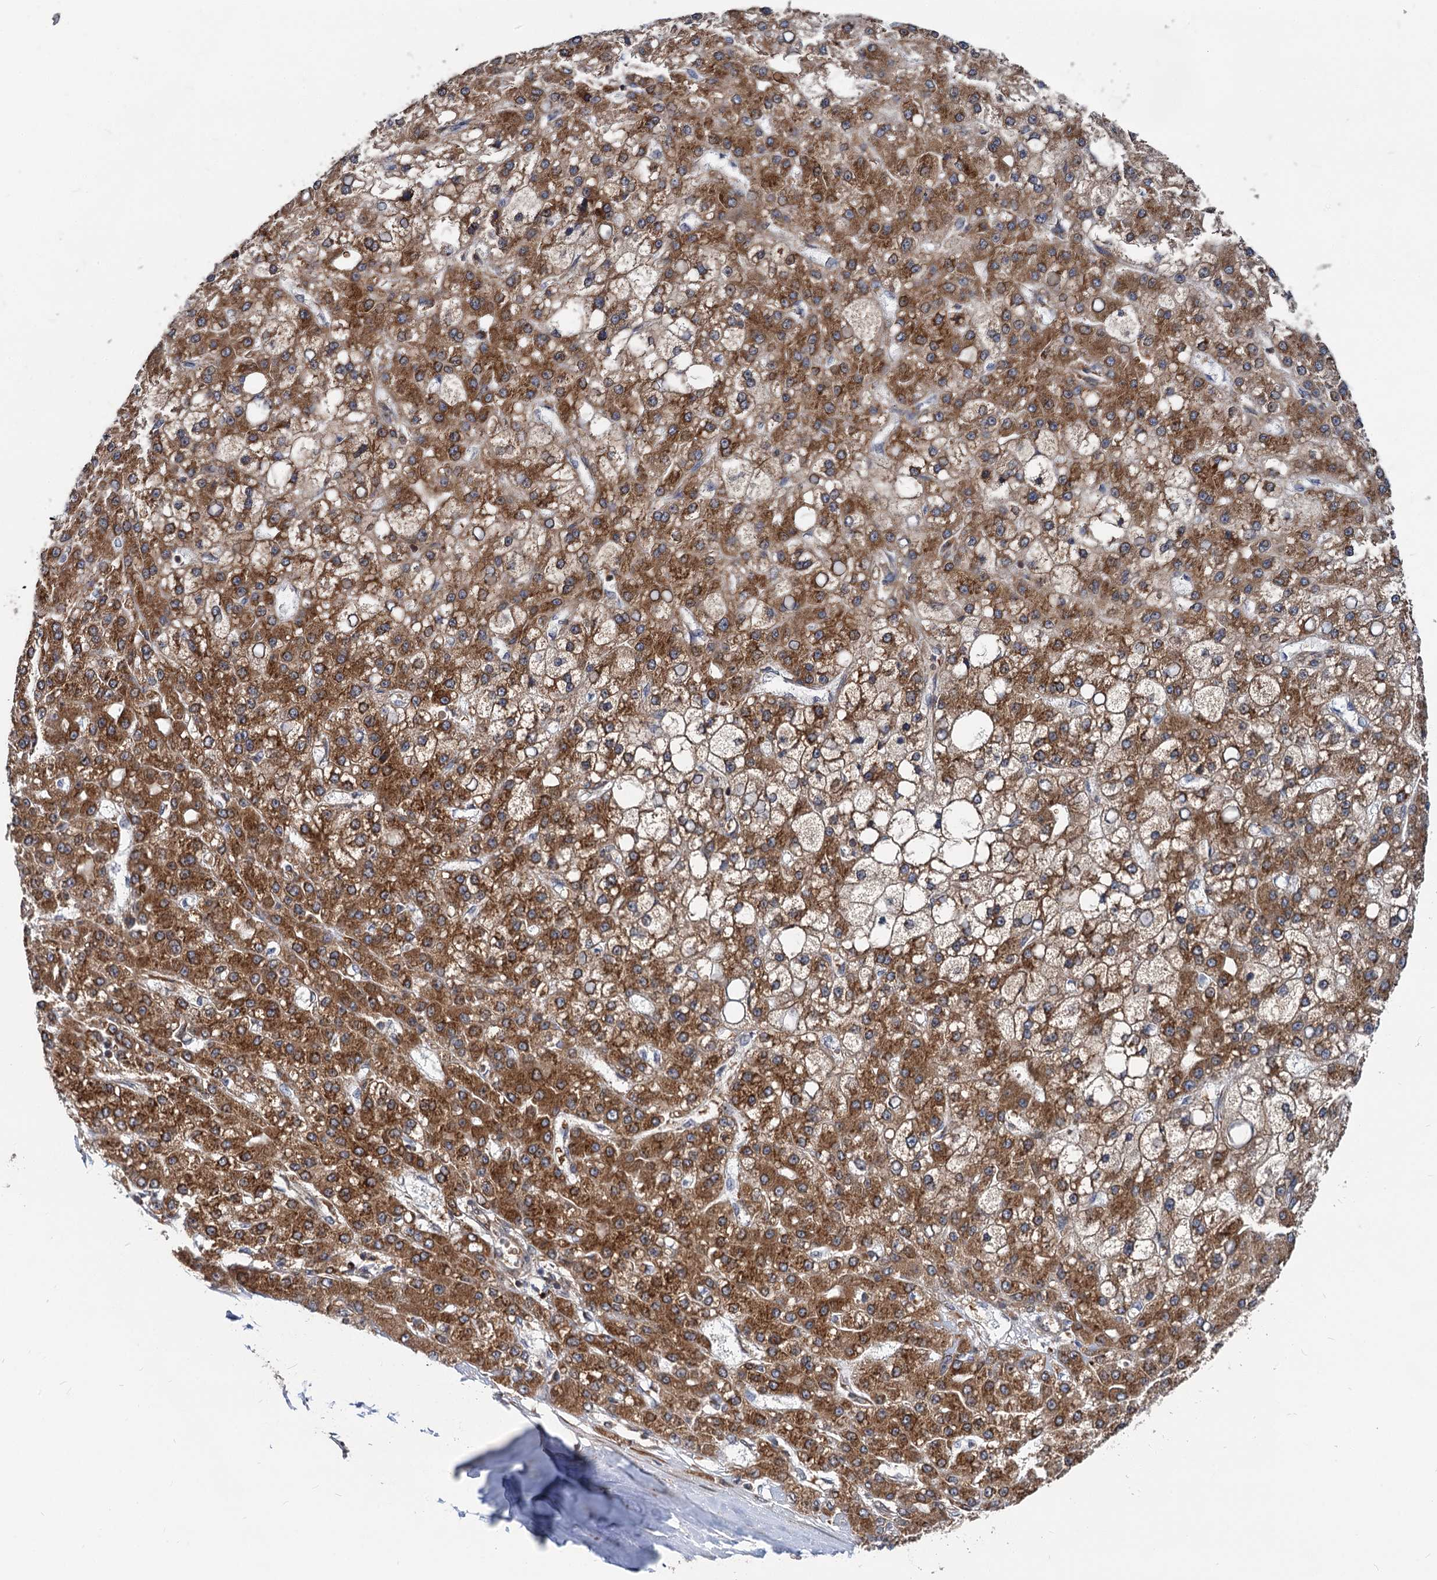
{"staining": {"intensity": "moderate", "quantity": ">75%", "location": "cytoplasmic/membranous"}, "tissue": "liver cancer", "cell_type": "Tumor cells", "image_type": "cancer", "snomed": [{"axis": "morphology", "description": "Carcinoma, Hepatocellular, NOS"}, {"axis": "topography", "description": "Liver"}], "caption": "Moderate cytoplasmic/membranous positivity for a protein is identified in about >75% of tumor cells of liver hepatocellular carcinoma using immunohistochemistry (IHC).", "gene": "STIM1", "patient": {"sex": "male", "age": 67}}